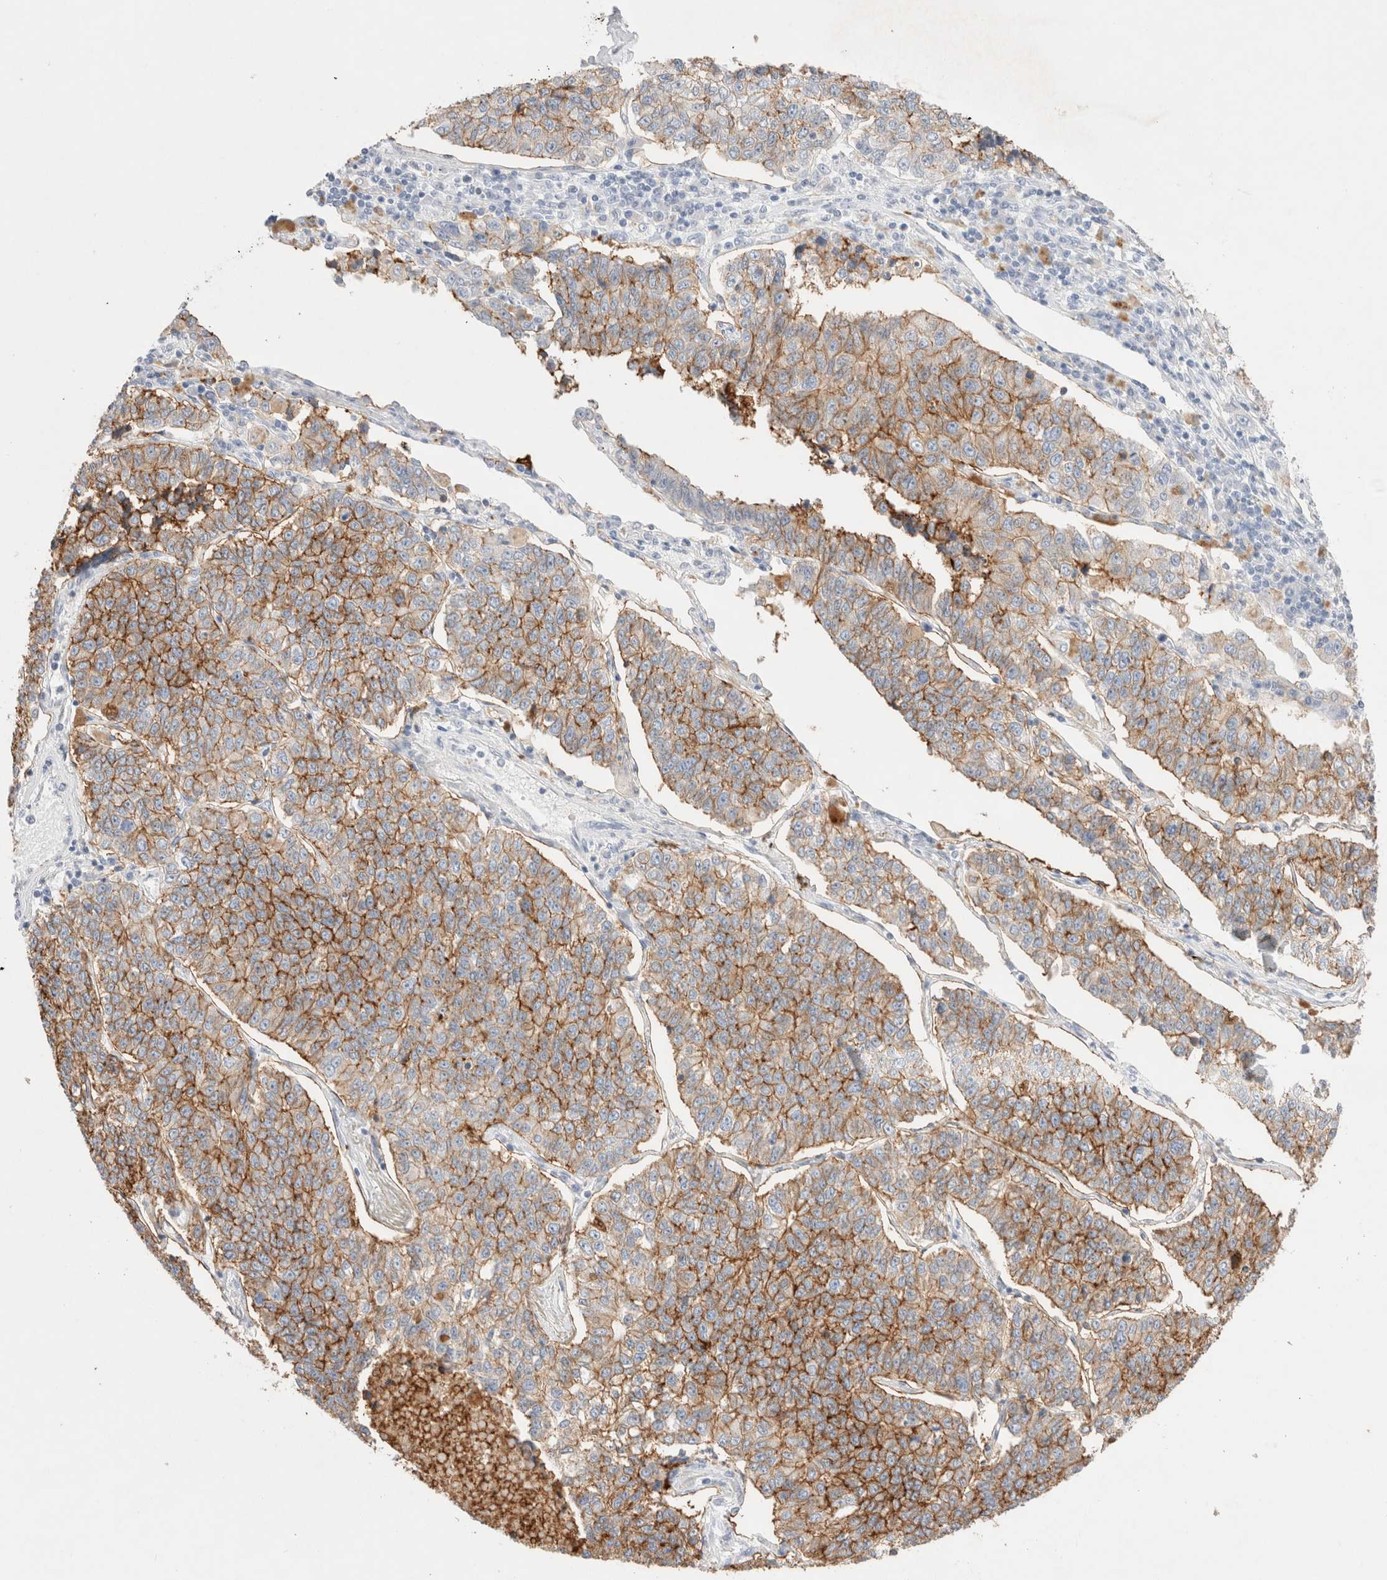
{"staining": {"intensity": "moderate", "quantity": ">75%", "location": "cytoplasmic/membranous"}, "tissue": "lung cancer", "cell_type": "Tumor cells", "image_type": "cancer", "snomed": [{"axis": "morphology", "description": "Adenocarcinoma, NOS"}, {"axis": "topography", "description": "Lung"}], "caption": "Brown immunohistochemical staining in lung adenocarcinoma exhibits moderate cytoplasmic/membranous staining in approximately >75% of tumor cells.", "gene": "EPCAM", "patient": {"sex": "male", "age": 49}}